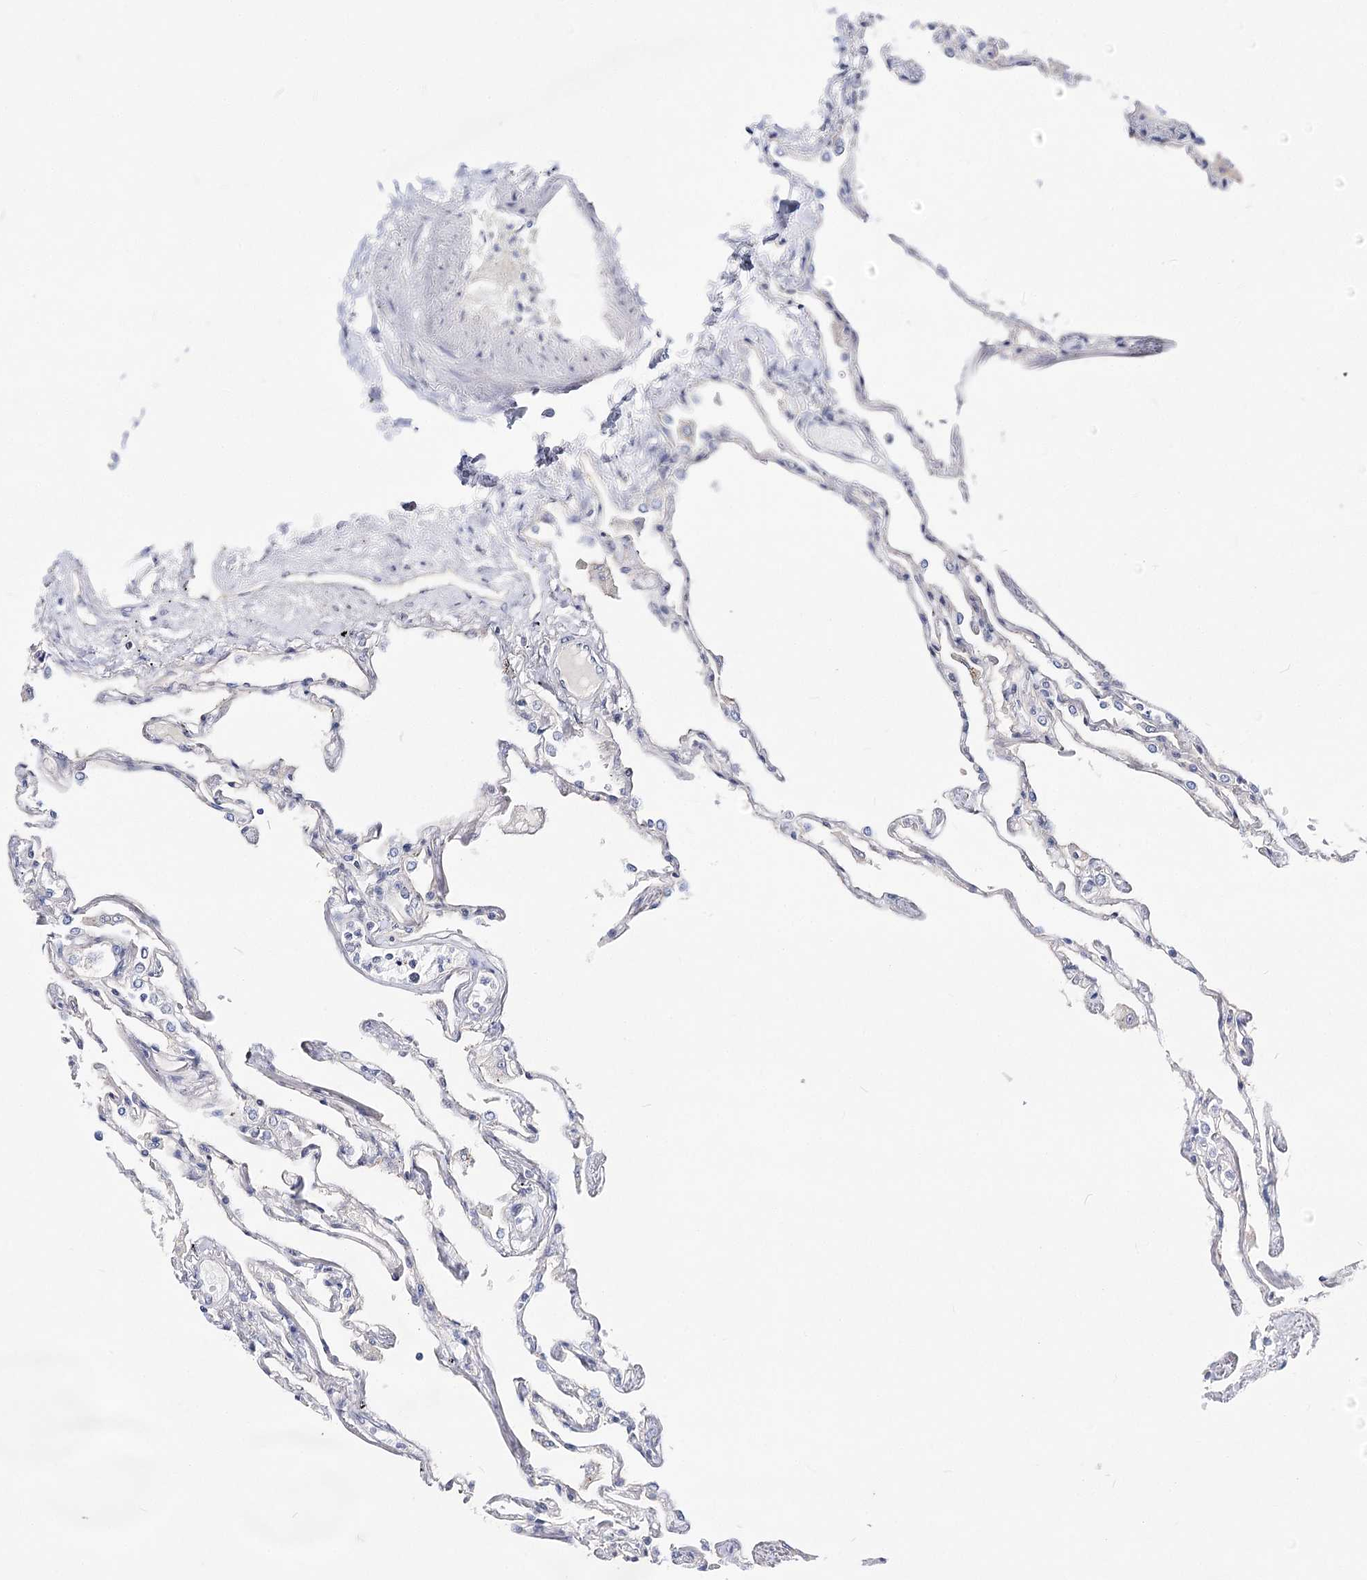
{"staining": {"intensity": "negative", "quantity": "none", "location": "none"}, "tissue": "lung", "cell_type": "Alveolar cells", "image_type": "normal", "snomed": [{"axis": "morphology", "description": "Normal tissue, NOS"}, {"axis": "topography", "description": "Lung"}], "caption": "A high-resolution histopathology image shows IHC staining of unremarkable lung, which demonstrates no significant expression in alveolar cells. (DAB immunohistochemistry with hematoxylin counter stain).", "gene": "ATP10B", "patient": {"sex": "female", "age": 67}}